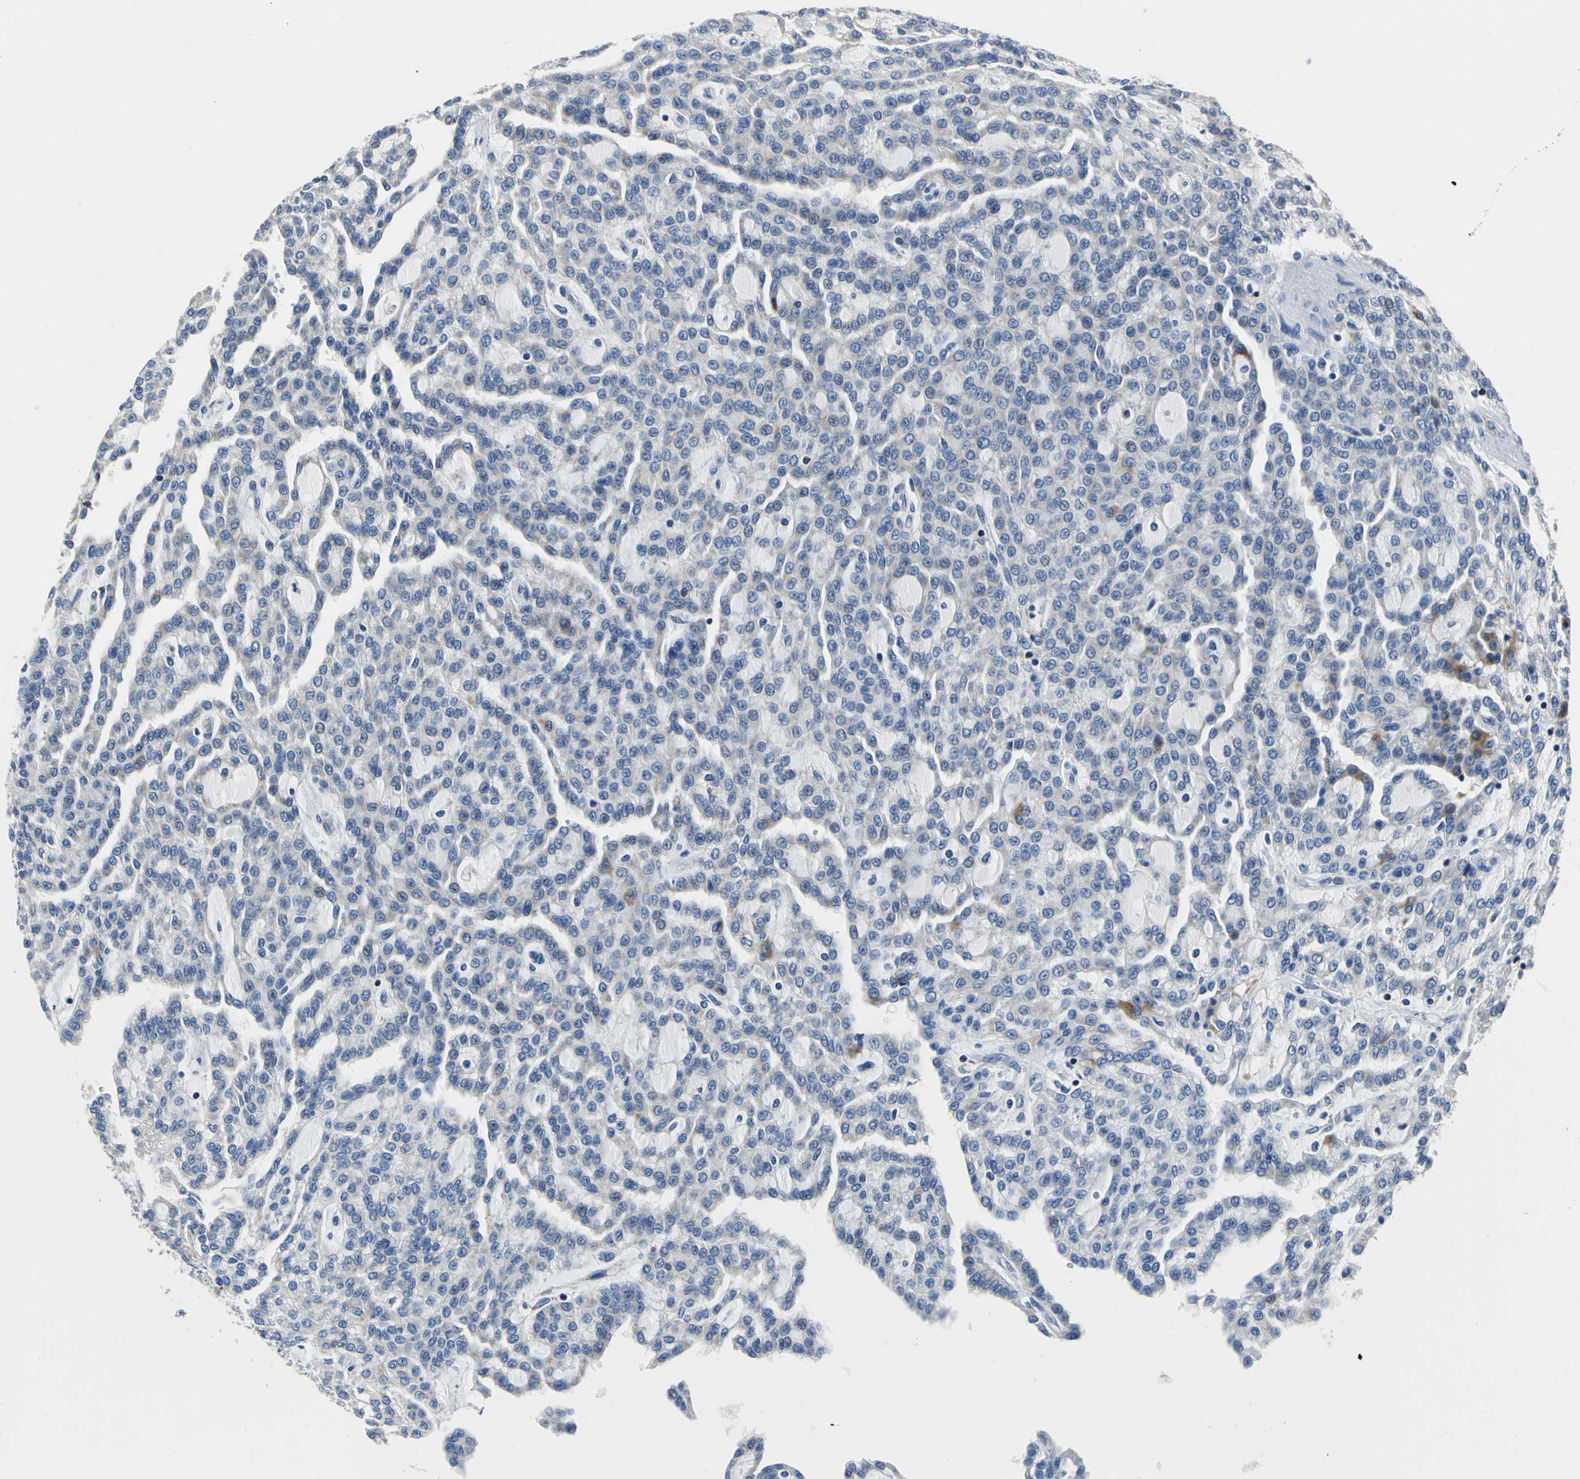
{"staining": {"intensity": "negative", "quantity": "none", "location": "none"}, "tissue": "renal cancer", "cell_type": "Tumor cells", "image_type": "cancer", "snomed": [{"axis": "morphology", "description": "Adenocarcinoma, NOS"}, {"axis": "topography", "description": "Kidney"}], "caption": "The photomicrograph shows no staining of tumor cells in renal cancer.", "gene": "IFI6", "patient": {"sex": "male", "age": 63}}